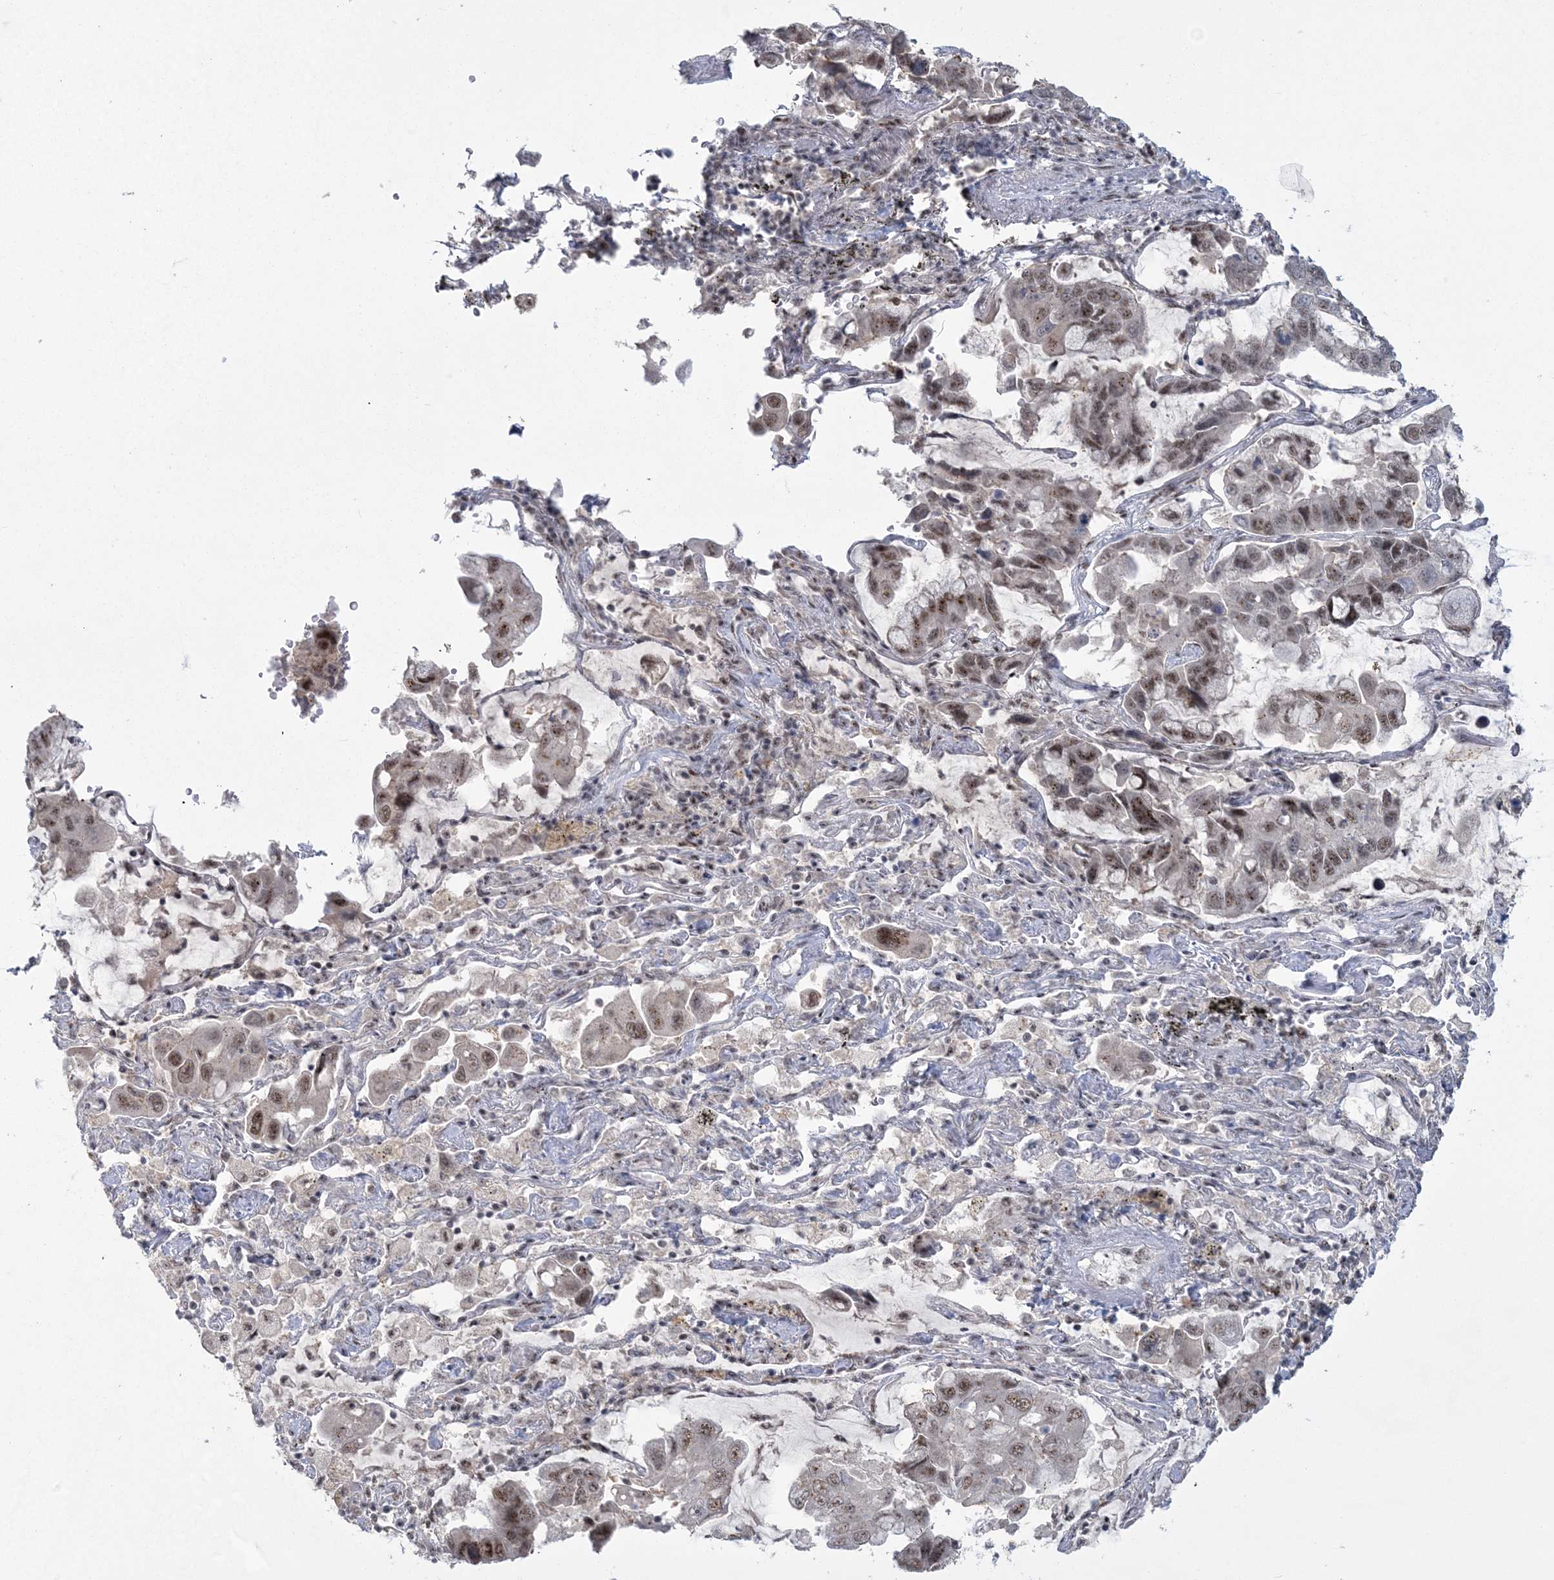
{"staining": {"intensity": "moderate", "quantity": ">75%", "location": "nuclear"}, "tissue": "lung cancer", "cell_type": "Tumor cells", "image_type": "cancer", "snomed": [{"axis": "morphology", "description": "Adenocarcinoma, NOS"}, {"axis": "topography", "description": "Lung"}], "caption": "Immunohistochemical staining of human lung cancer reveals moderate nuclear protein expression in about >75% of tumor cells.", "gene": "KDM6B", "patient": {"sex": "male", "age": 64}}